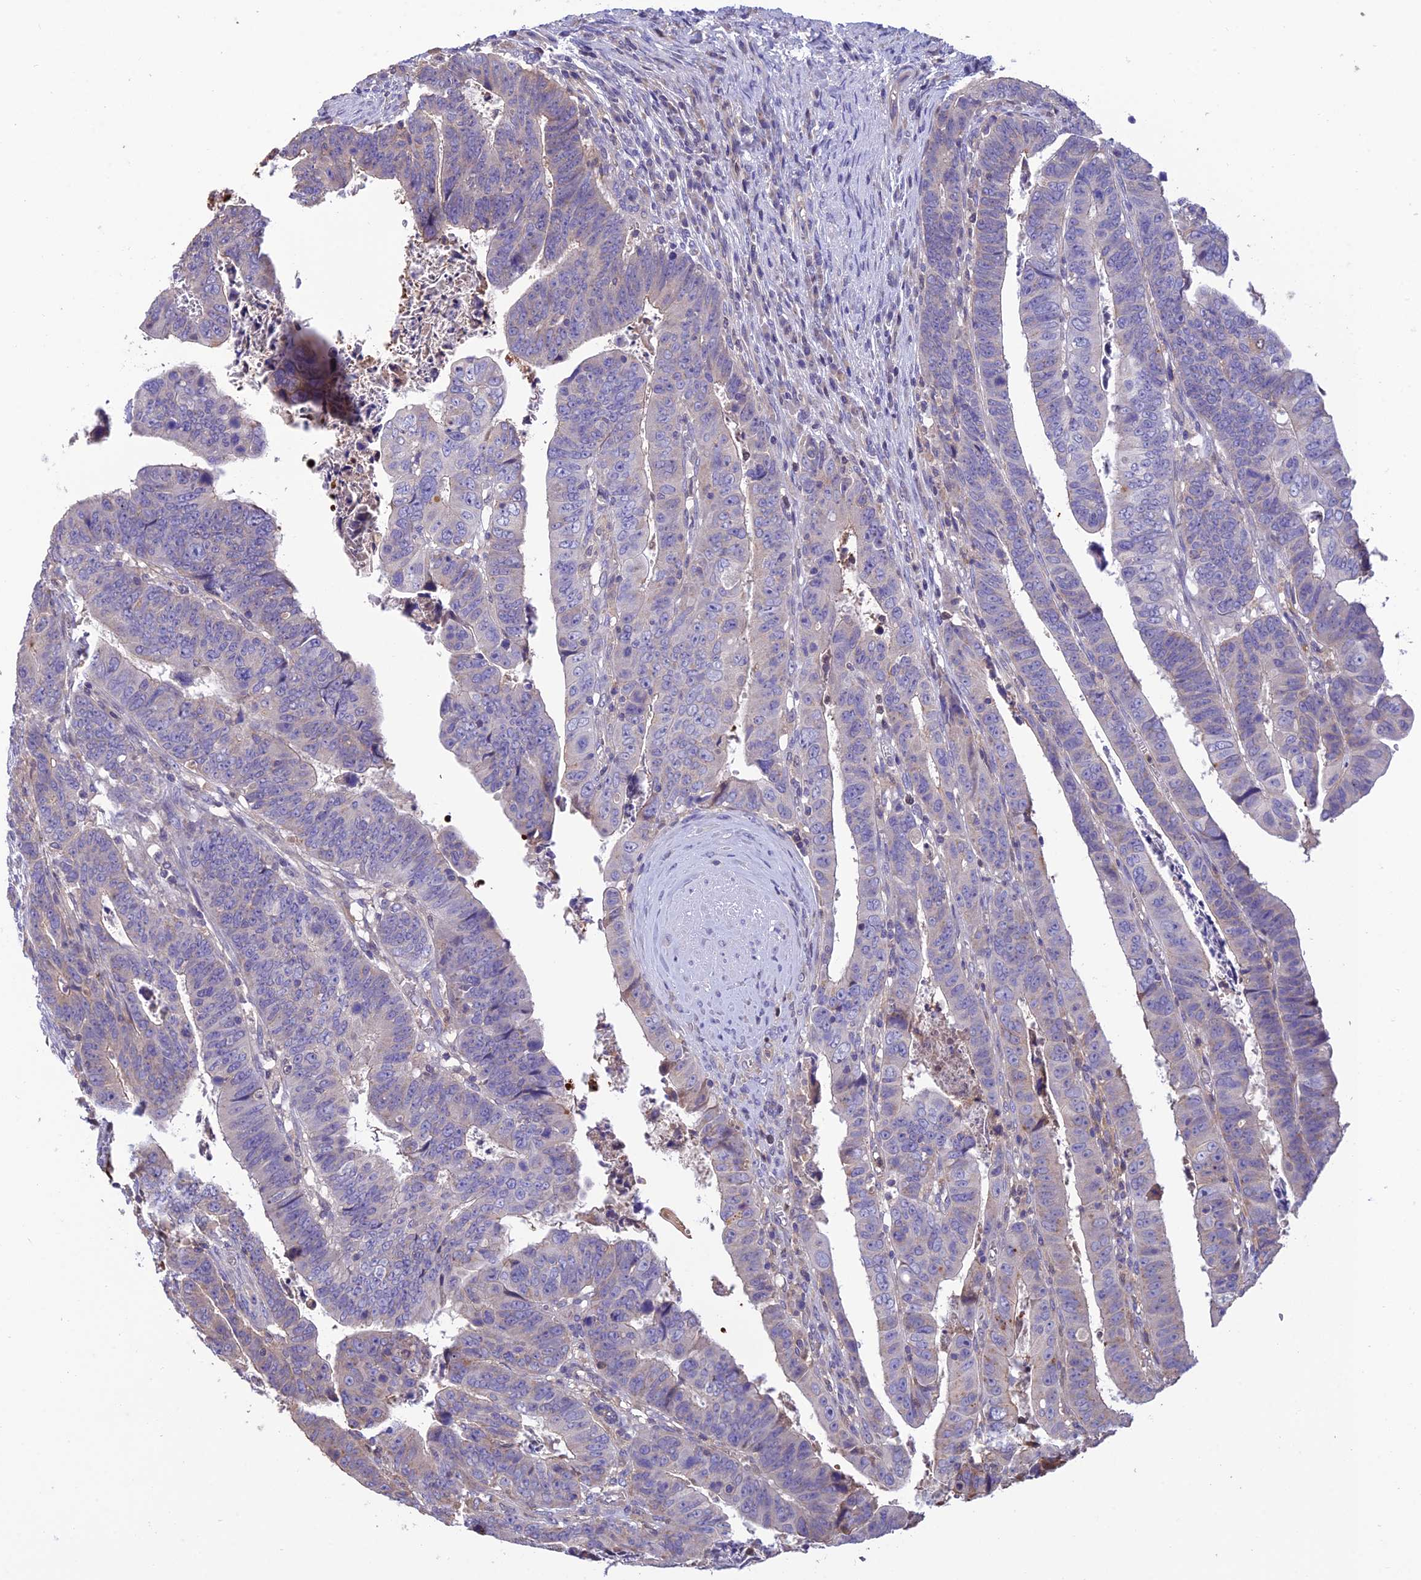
{"staining": {"intensity": "negative", "quantity": "none", "location": "none"}, "tissue": "colorectal cancer", "cell_type": "Tumor cells", "image_type": "cancer", "snomed": [{"axis": "morphology", "description": "Normal tissue, NOS"}, {"axis": "morphology", "description": "Adenocarcinoma, NOS"}, {"axis": "topography", "description": "Rectum"}], "caption": "Tumor cells are negative for protein expression in human adenocarcinoma (colorectal).", "gene": "MIOS", "patient": {"sex": "female", "age": 65}}